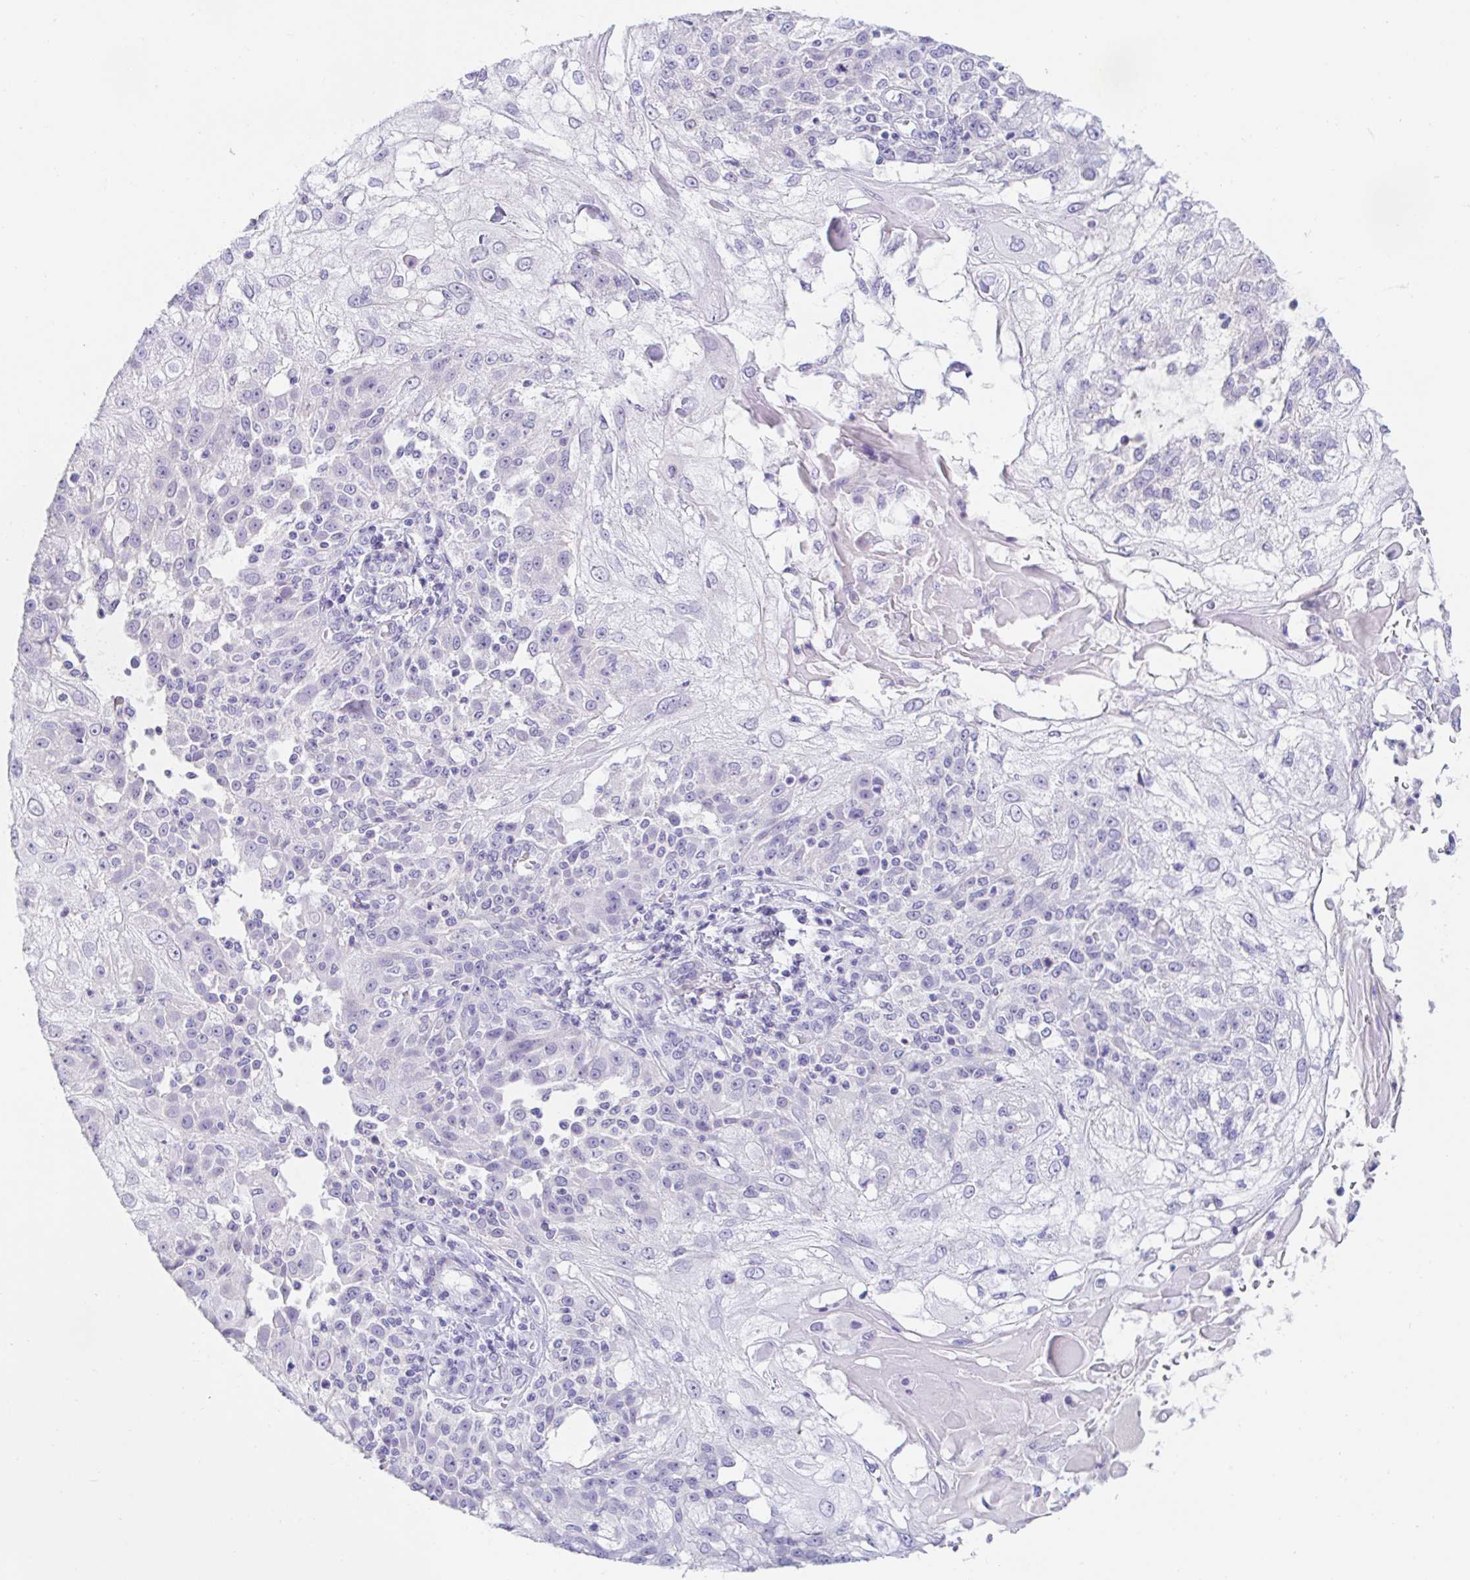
{"staining": {"intensity": "negative", "quantity": "none", "location": "none"}, "tissue": "skin cancer", "cell_type": "Tumor cells", "image_type": "cancer", "snomed": [{"axis": "morphology", "description": "Normal tissue, NOS"}, {"axis": "morphology", "description": "Squamous cell carcinoma, NOS"}, {"axis": "topography", "description": "Skin"}], "caption": "This is an IHC photomicrograph of human skin squamous cell carcinoma. There is no positivity in tumor cells.", "gene": "TEX44", "patient": {"sex": "female", "age": 83}}